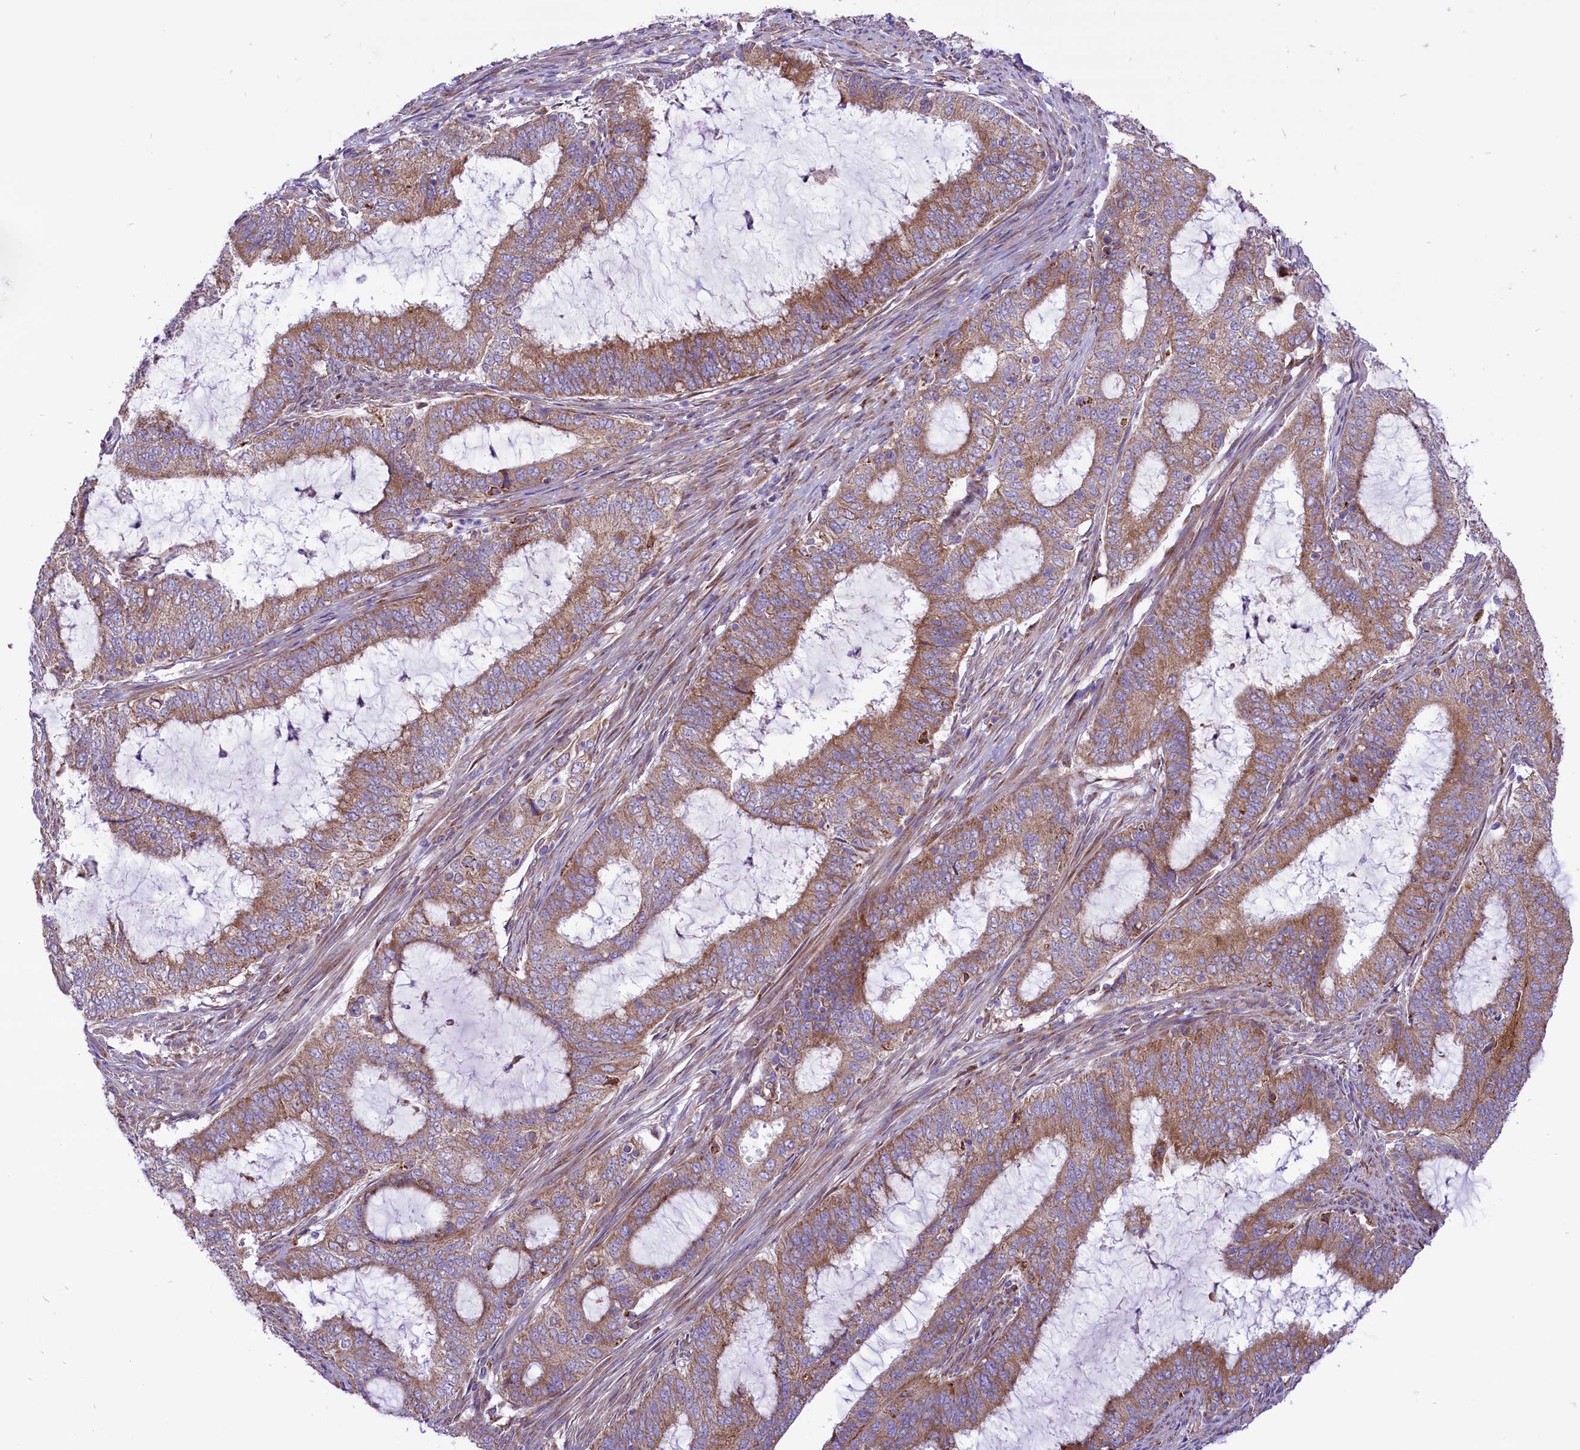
{"staining": {"intensity": "moderate", "quantity": ">75%", "location": "cytoplasmic/membranous"}, "tissue": "endometrial cancer", "cell_type": "Tumor cells", "image_type": "cancer", "snomed": [{"axis": "morphology", "description": "Adenocarcinoma, NOS"}, {"axis": "topography", "description": "Endometrium"}], "caption": "A photomicrograph of human endometrial cancer (adenocarcinoma) stained for a protein displays moderate cytoplasmic/membranous brown staining in tumor cells.", "gene": "PTPRU", "patient": {"sex": "female", "age": 51}}